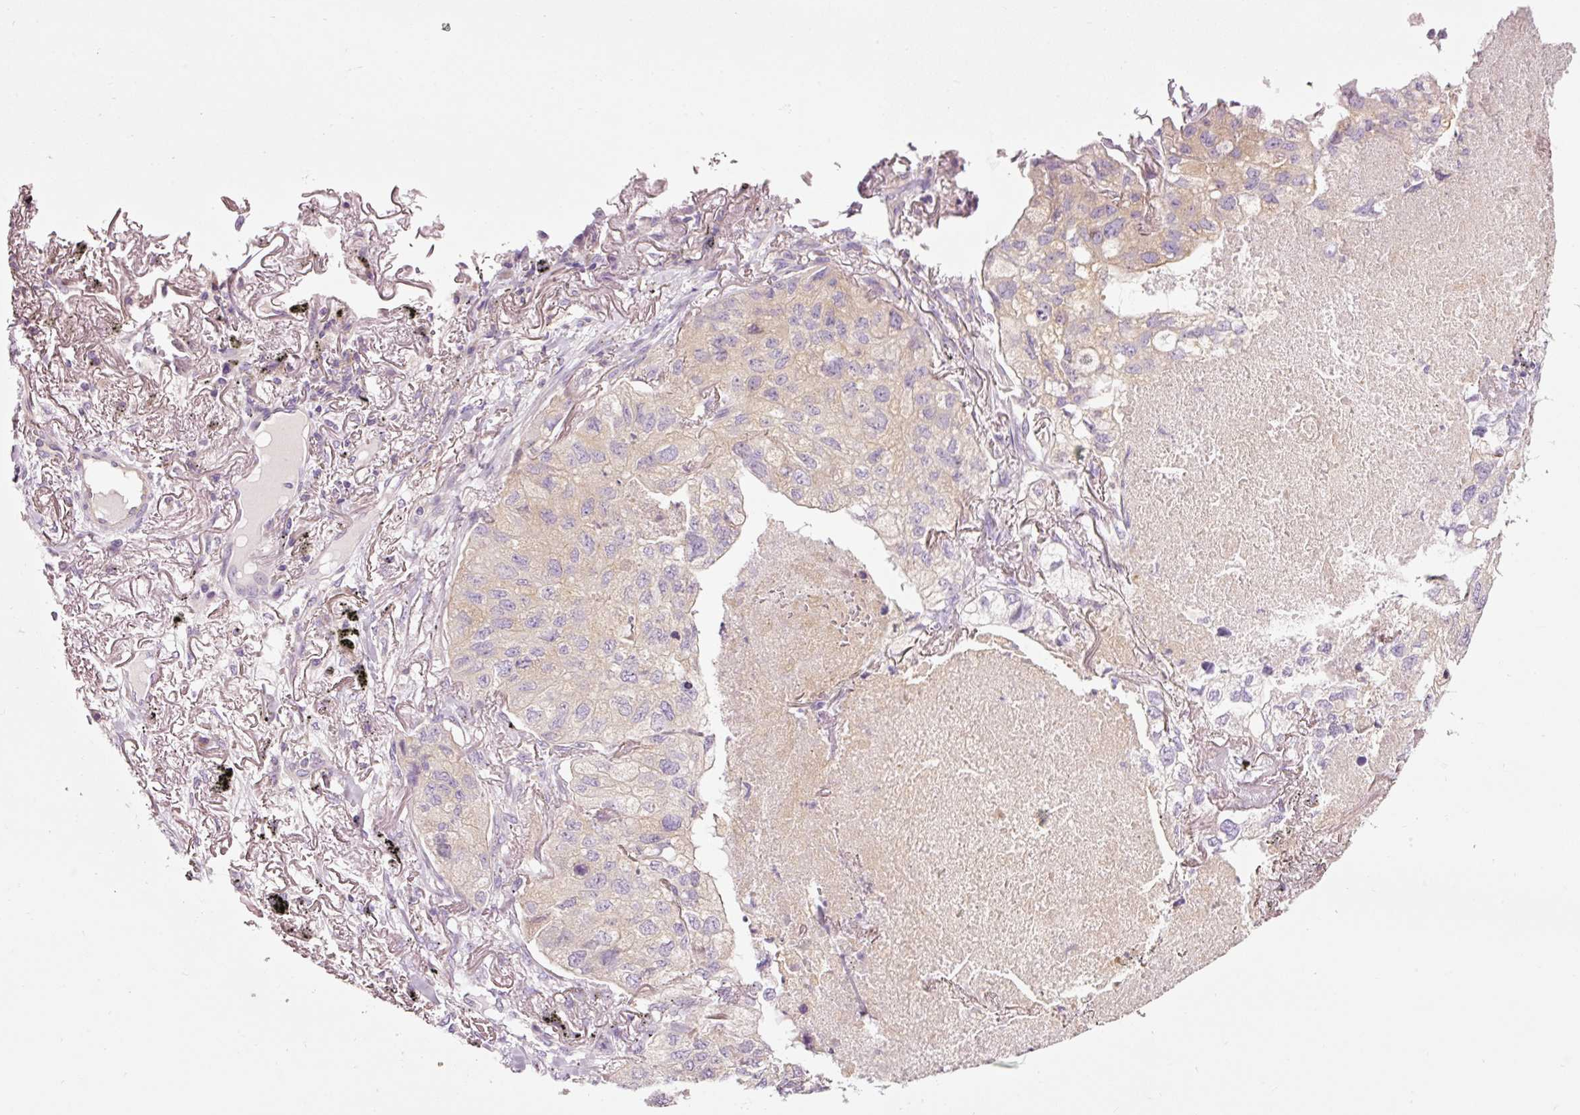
{"staining": {"intensity": "weak", "quantity": "<25%", "location": "cytoplasmic/membranous"}, "tissue": "lung cancer", "cell_type": "Tumor cells", "image_type": "cancer", "snomed": [{"axis": "morphology", "description": "Adenocarcinoma, NOS"}, {"axis": "topography", "description": "Lung"}], "caption": "Protein analysis of adenocarcinoma (lung) shows no significant expression in tumor cells.", "gene": "NAPA", "patient": {"sex": "male", "age": 65}}